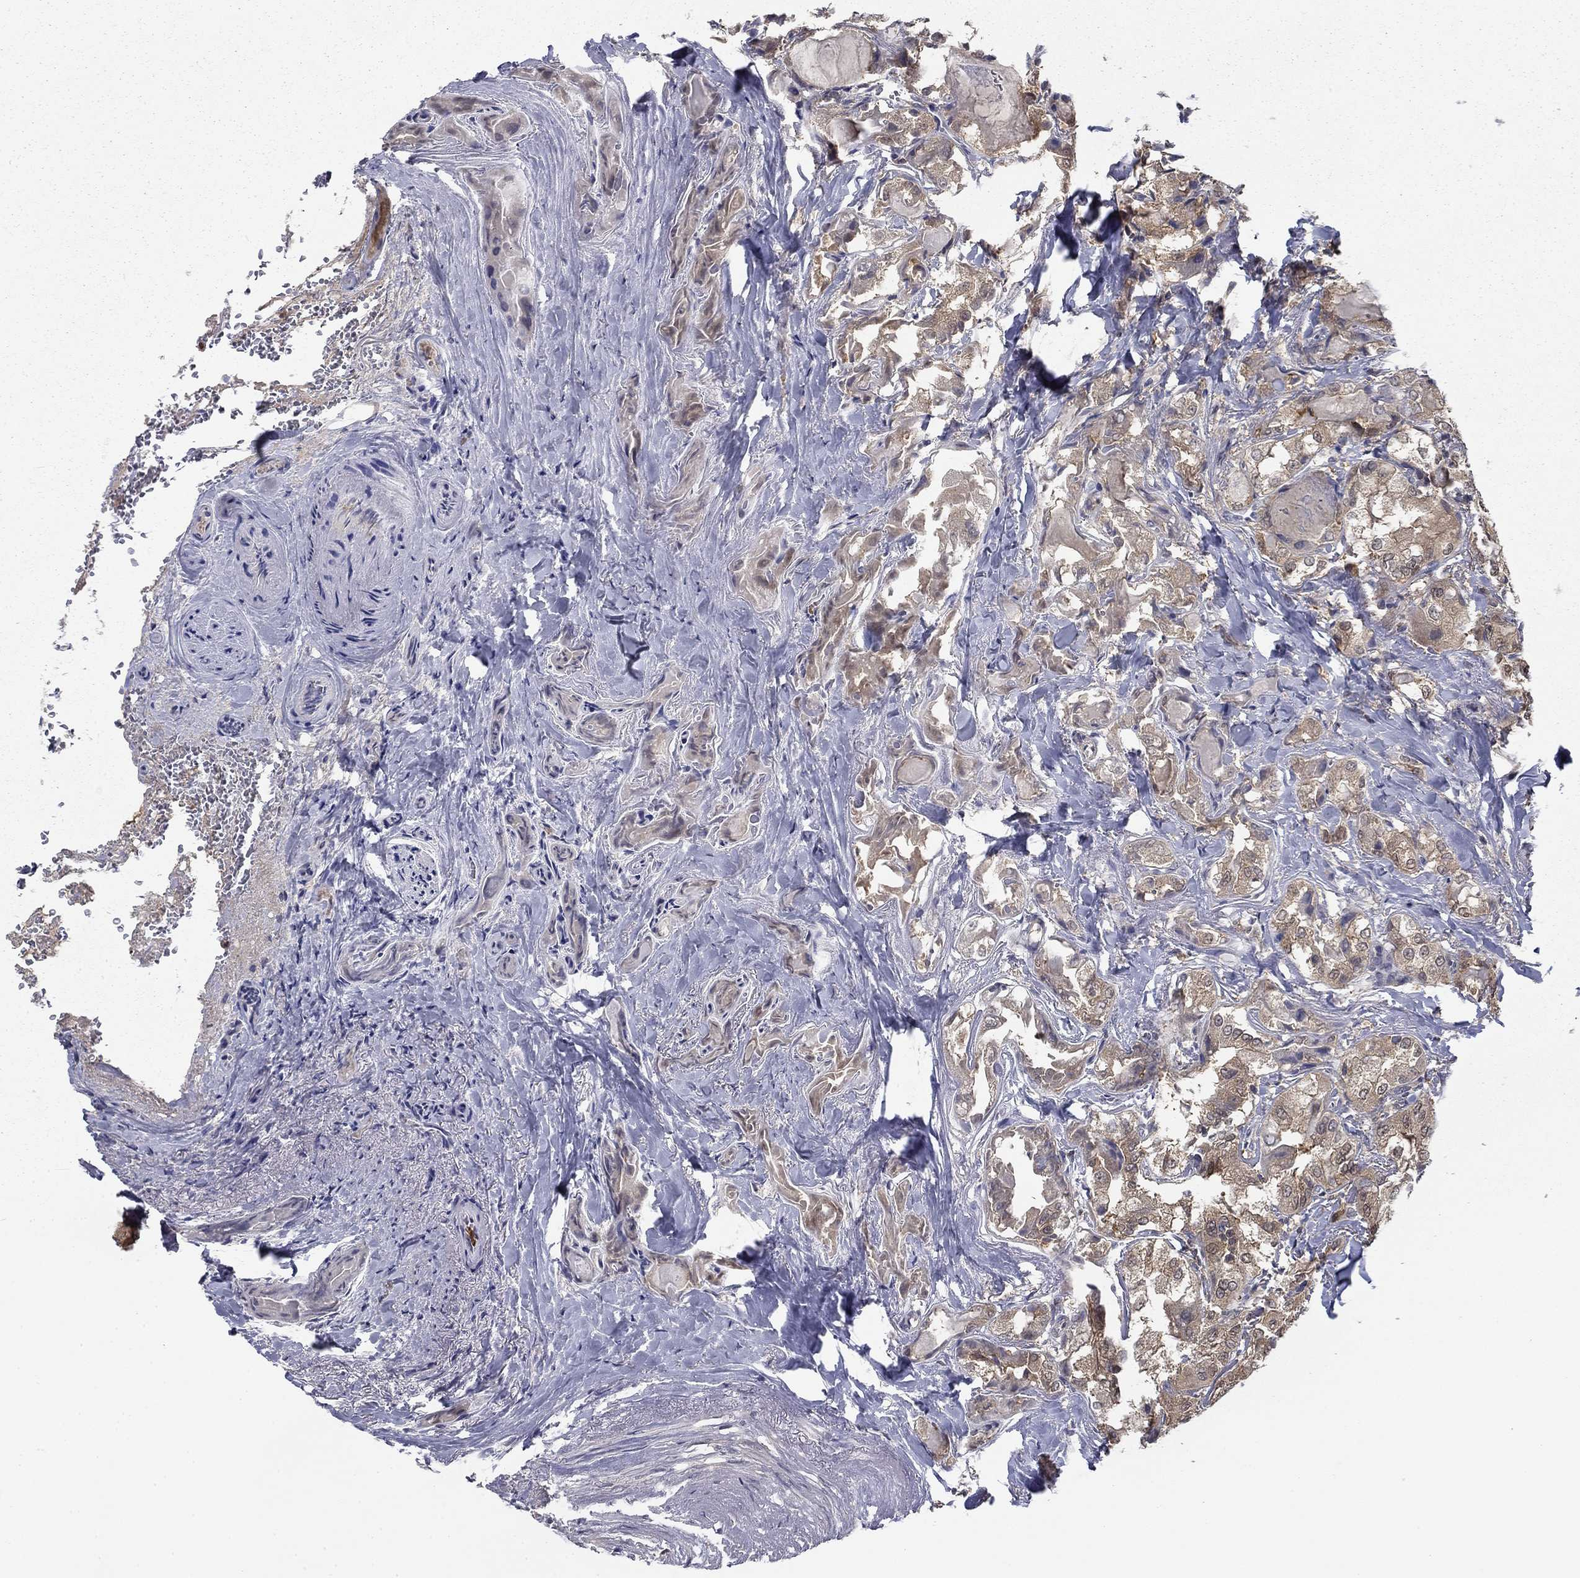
{"staining": {"intensity": "weak", "quantity": "25%-75%", "location": "cytoplasmic/membranous,nuclear"}, "tissue": "thyroid cancer", "cell_type": "Tumor cells", "image_type": "cancer", "snomed": [{"axis": "morphology", "description": "Normal tissue, NOS"}, {"axis": "morphology", "description": "Papillary adenocarcinoma, NOS"}, {"axis": "topography", "description": "Thyroid gland"}], "caption": "Immunohistochemistry photomicrograph of thyroid cancer stained for a protein (brown), which reveals low levels of weak cytoplasmic/membranous and nuclear positivity in about 25%-75% of tumor cells.", "gene": "NIT2", "patient": {"sex": "female", "age": 66}}